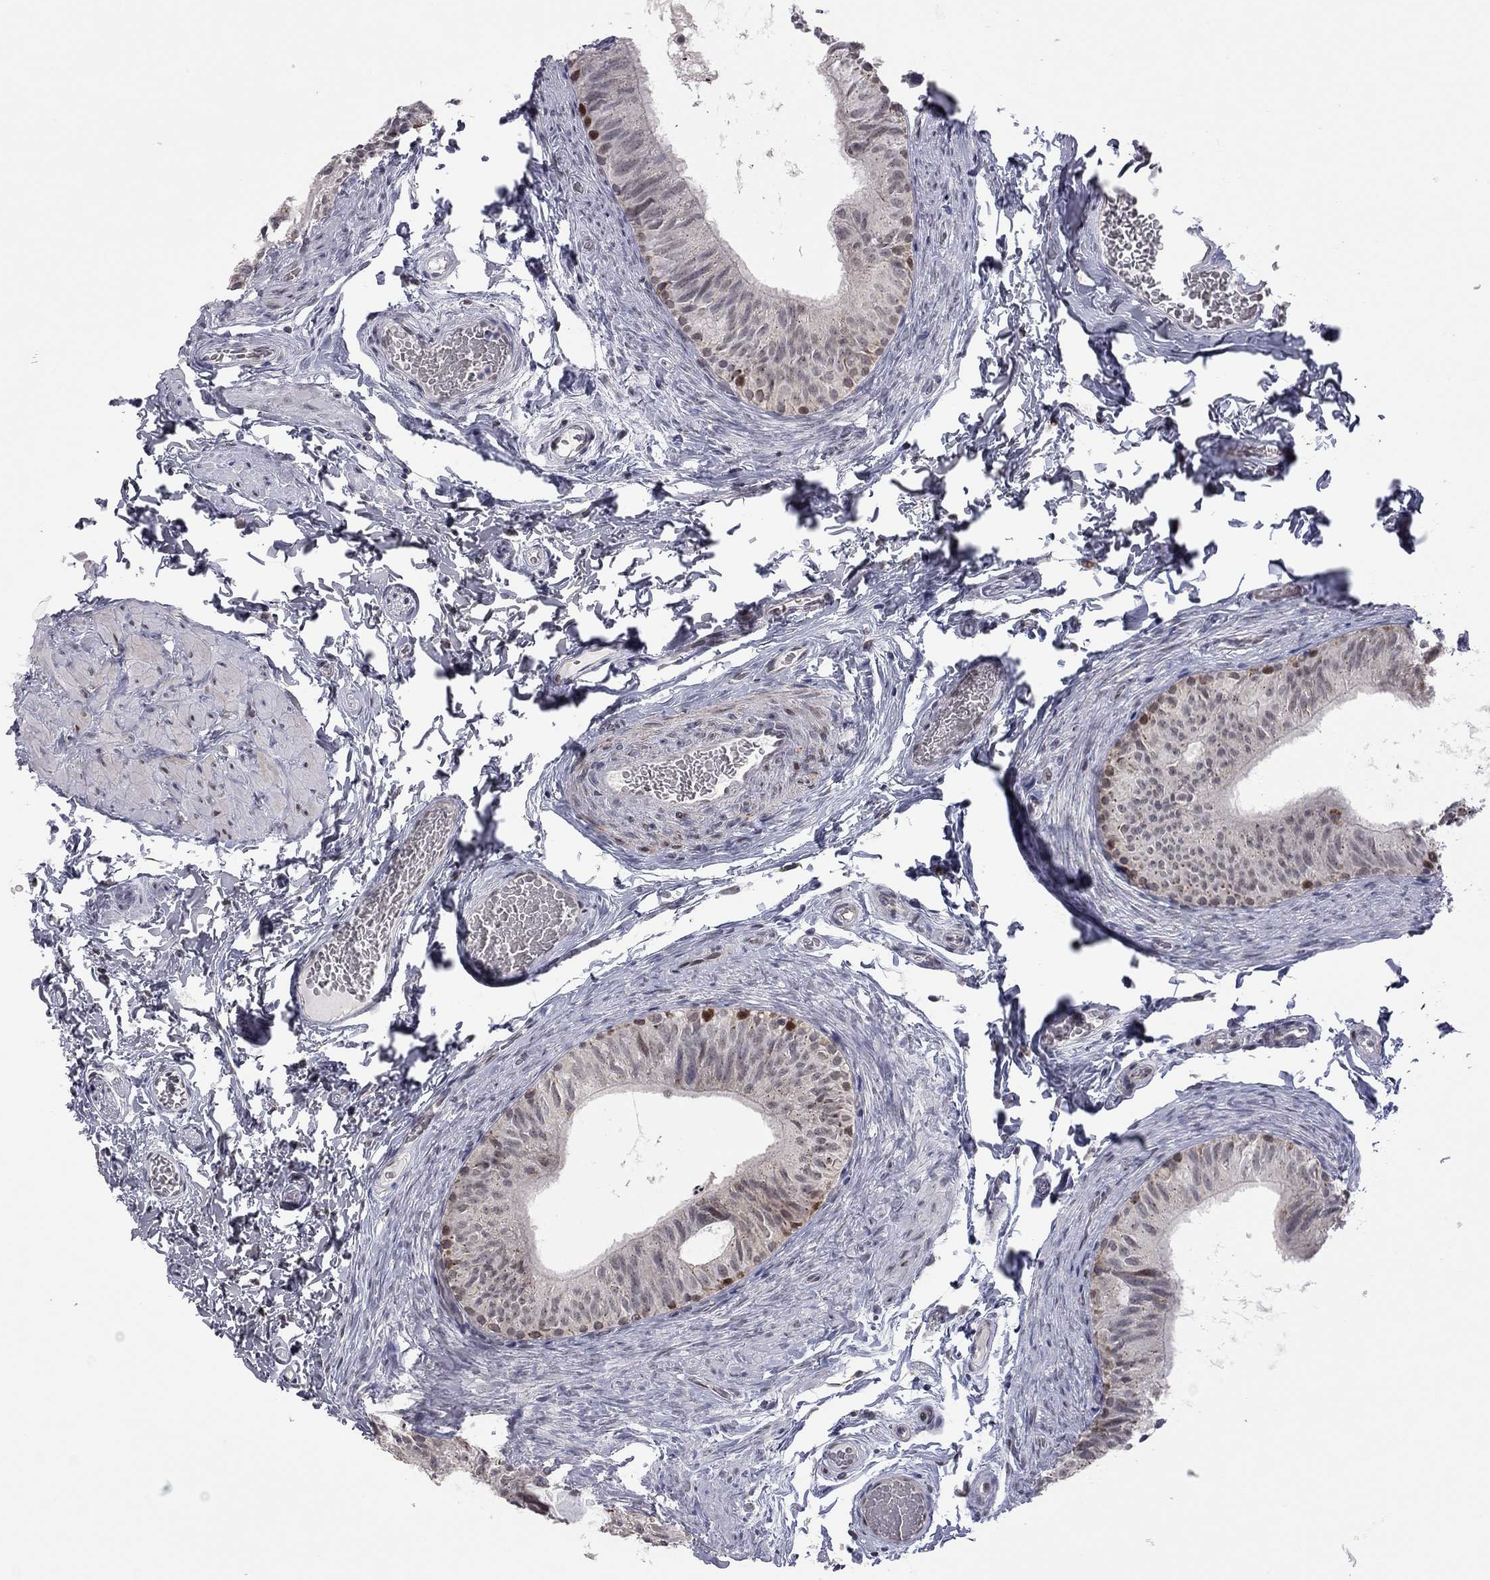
{"staining": {"intensity": "moderate", "quantity": "<25%", "location": "nuclear"}, "tissue": "epididymis", "cell_type": "Glandular cells", "image_type": "normal", "snomed": [{"axis": "morphology", "description": "Normal tissue, NOS"}, {"axis": "topography", "description": "Epididymis"}, {"axis": "topography", "description": "Vas deferens"}], "caption": "DAB immunohistochemical staining of unremarkable human epididymis displays moderate nuclear protein staining in about <25% of glandular cells. Using DAB (3,3'-diaminobenzidine) (brown) and hematoxylin (blue) stains, captured at high magnification using brightfield microscopy.", "gene": "MC3R", "patient": {"sex": "male", "age": 23}}